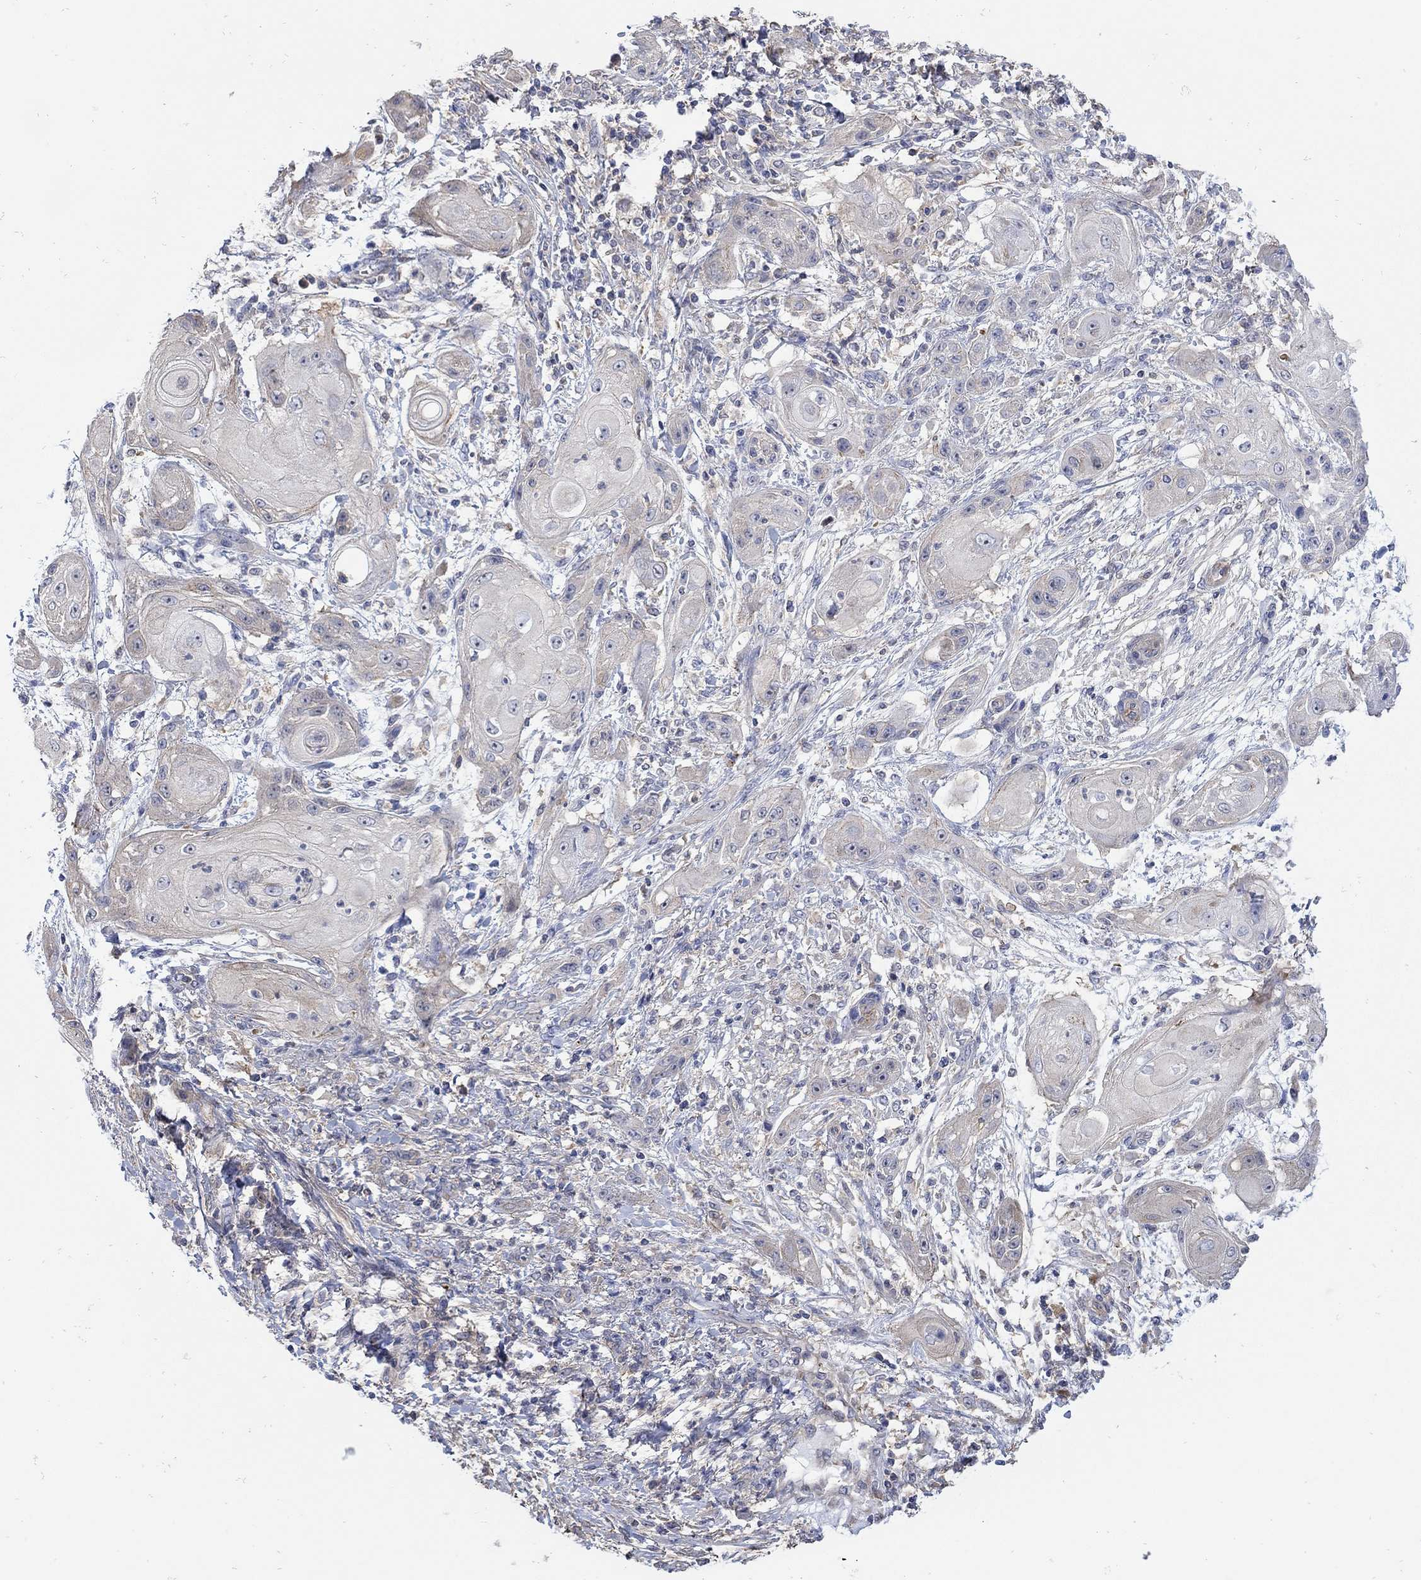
{"staining": {"intensity": "weak", "quantity": "25%-75%", "location": "cytoplasmic/membranous"}, "tissue": "skin cancer", "cell_type": "Tumor cells", "image_type": "cancer", "snomed": [{"axis": "morphology", "description": "Squamous cell carcinoma, NOS"}, {"axis": "topography", "description": "Skin"}], "caption": "Brown immunohistochemical staining in skin cancer (squamous cell carcinoma) reveals weak cytoplasmic/membranous staining in about 25%-75% of tumor cells.", "gene": "TEKT3", "patient": {"sex": "male", "age": 62}}